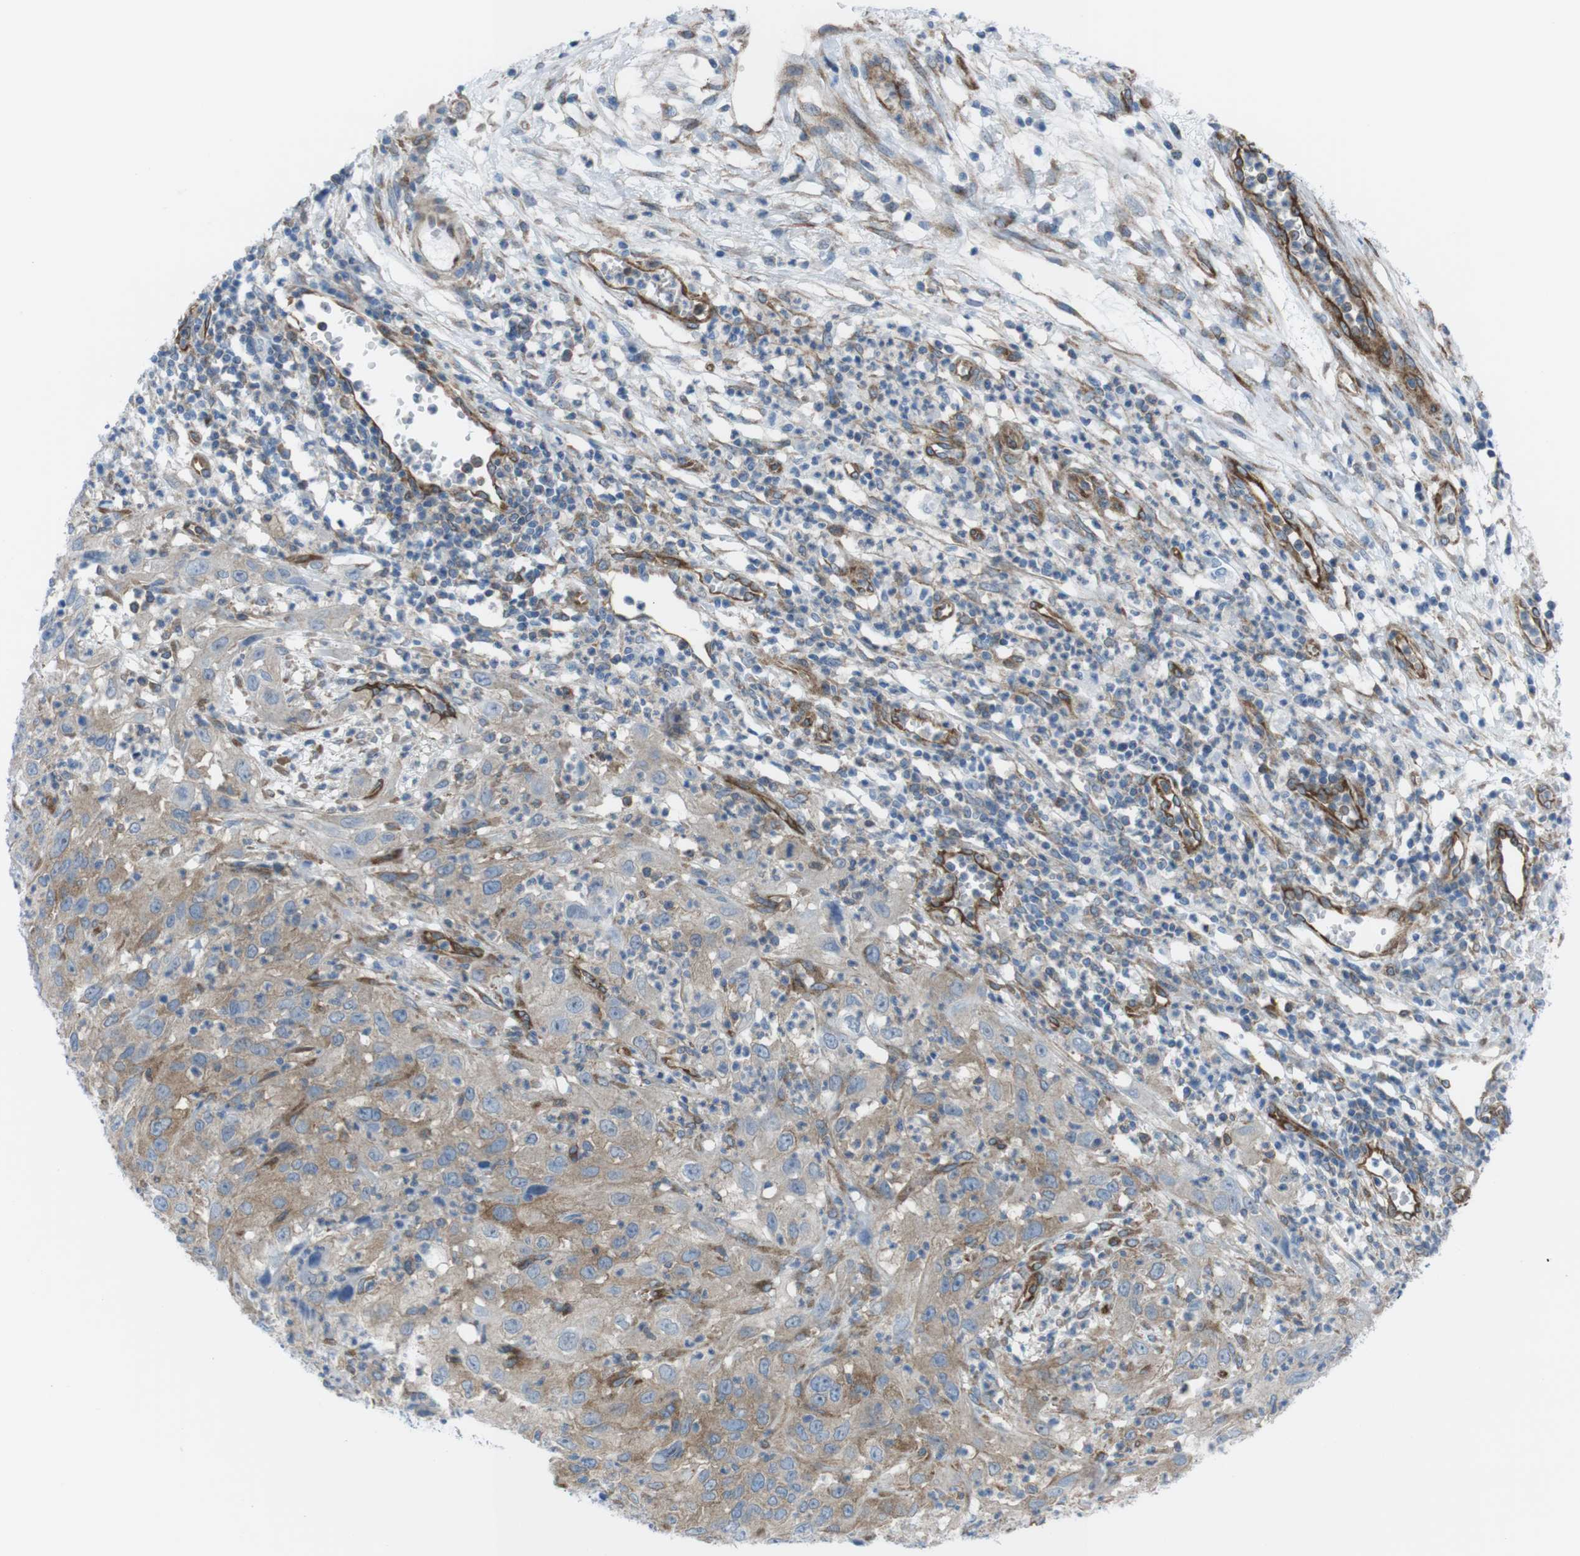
{"staining": {"intensity": "moderate", "quantity": ">75%", "location": "cytoplasmic/membranous"}, "tissue": "cervical cancer", "cell_type": "Tumor cells", "image_type": "cancer", "snomed": [{"axis": "morphology", "description": "Squamous cell carcinoma, NOS"}, {"axis": "topography", "description": "Cervix"}], "caption": "This is a histology image of IHC staining of cervical cancer (squamous cell carcinoma), which shows moderate staining in the cytoplasmic/membranous of tumor cells.", "gene": "DIAPH2", "patient": {"sex": "female", "age": 32}}